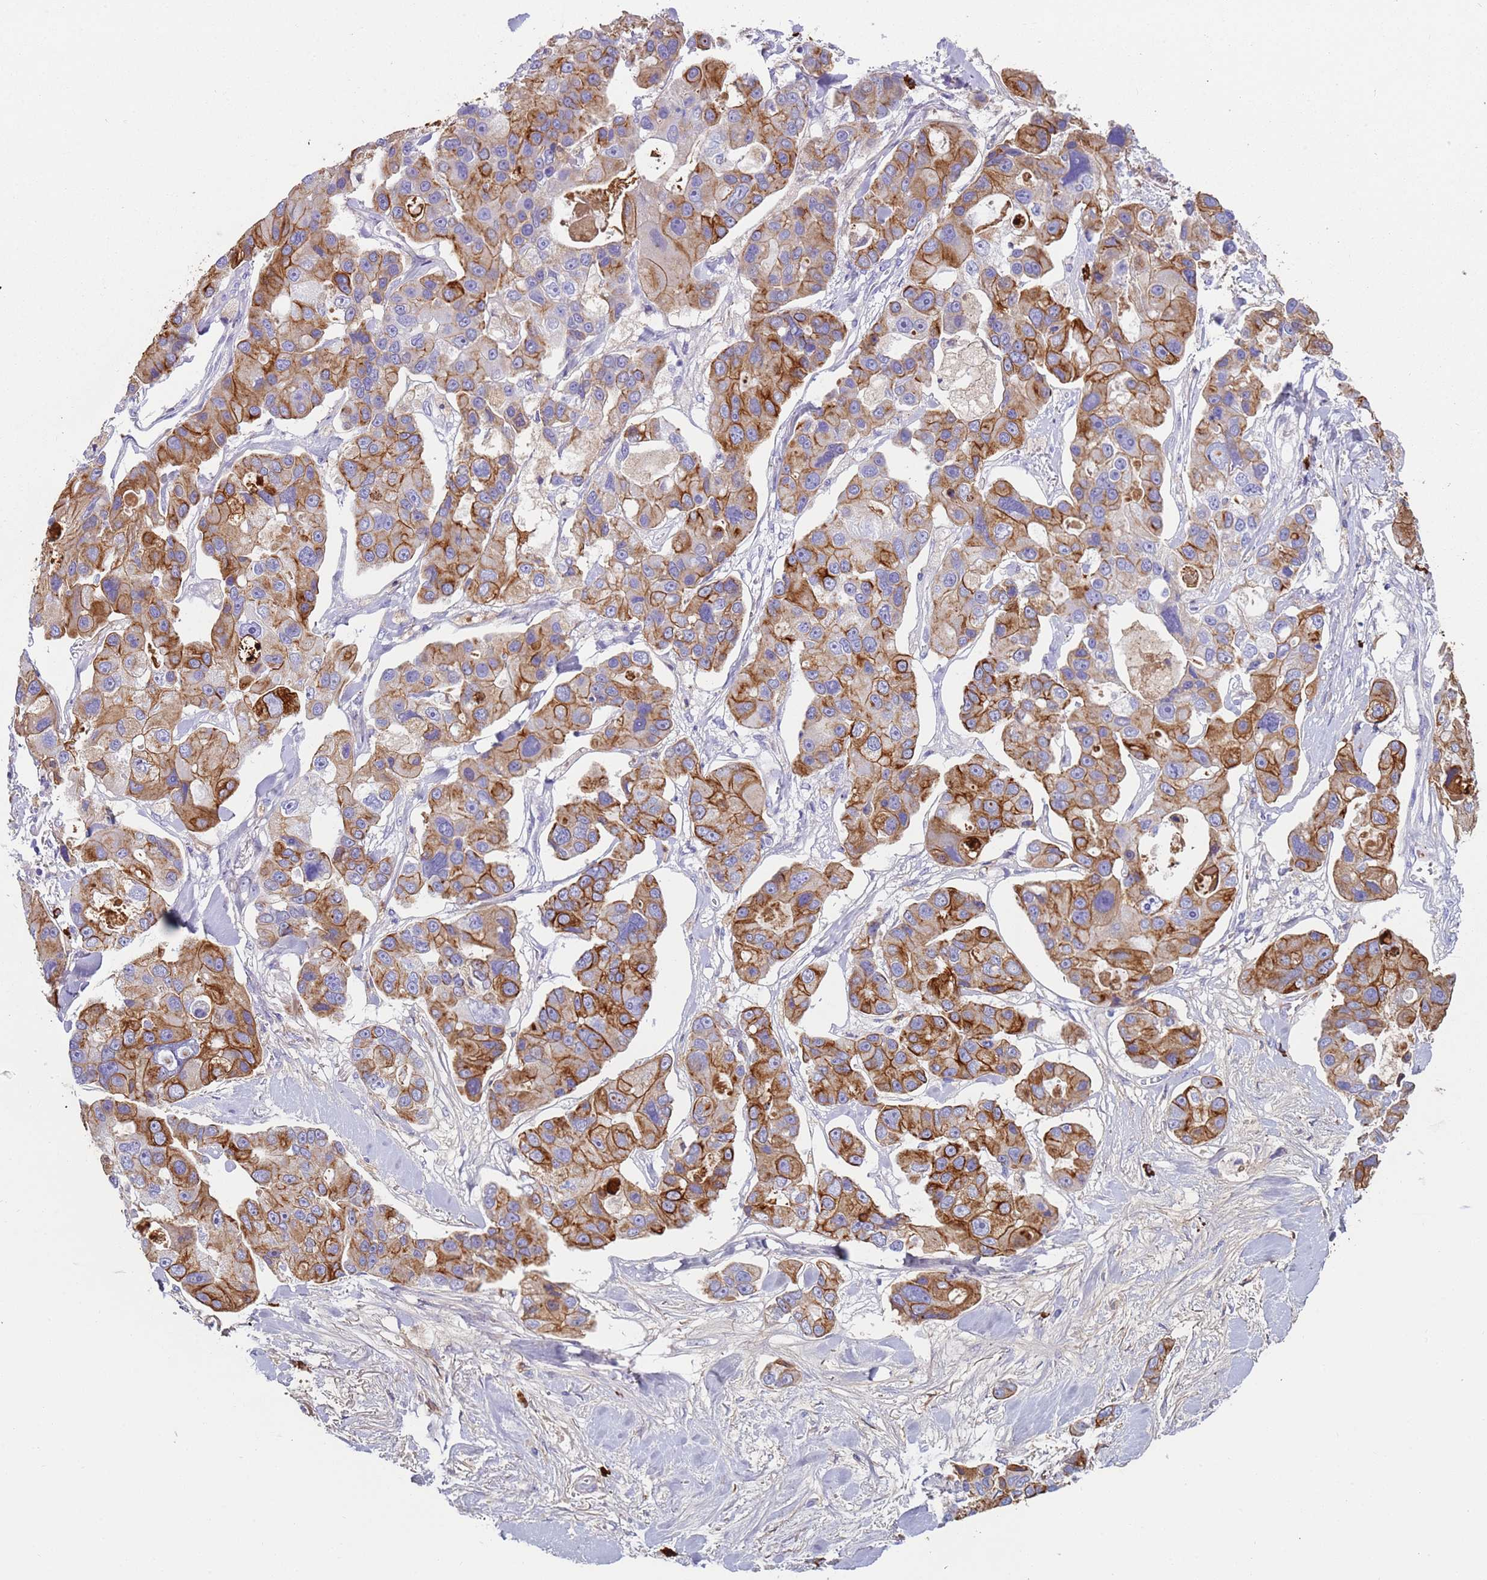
{"staining": {"intensity": "moderate", "quantity": "25%-75%", "location": "cytoplasmic/membranous"}, "tissue": "lung cancer", "cell_type": "Tumor cells", "image_type": "cancer", "snomed": [{"axis": "morphology", "description": "Adenocarcinoma, NOS"}, {"axis": "topography", "description": "Lung"}], "caption": "A high-resolution micrograph shows immunohistochemistry staining of lung cancer, which exhibits moderate cytoplasmic/membranous expression in about 25%-75% of tumor cells.", "gene": "CYSLTR2", "patient": {"sex": "female", "age": 54}}